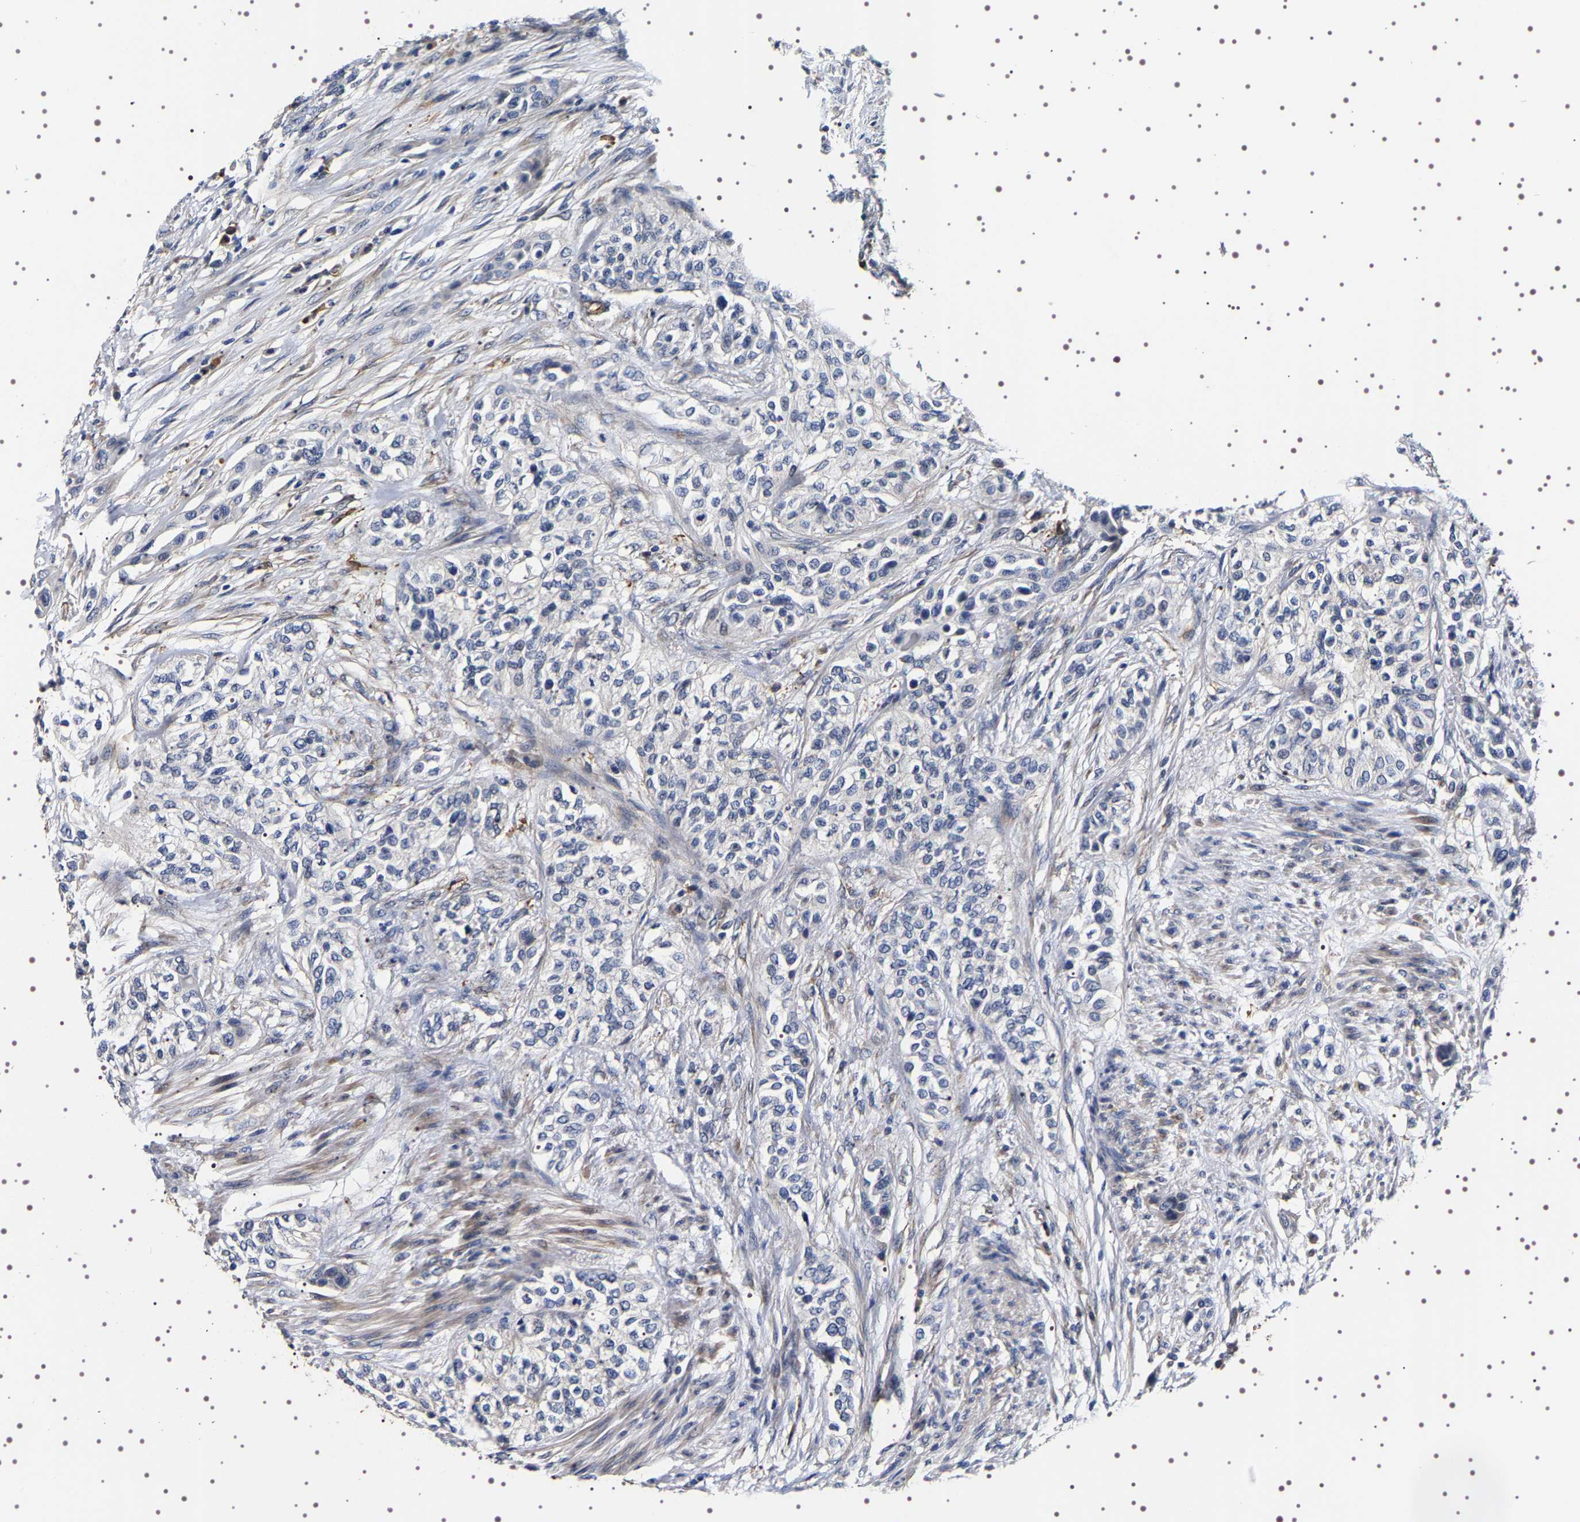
{"staining": {"intensity": "negative", "quantity": "none", "location": "none"}, "tissue": "urothelial cancer", "cell_type": "Tumor cells", "image_type": "cancer", "snomed": [{"axis": "morphology", "description": "Urothelial carcinoma, High grade"}, {"axis": "topography", "description": "Urinary bladder"}], "caption": "This is an immunohistochemistry image of human high-grade urothelial carcinoma. There is no staining in tumor cells.", "gene": "ALPL", "patient": {"sex": "male", "age": 74}}